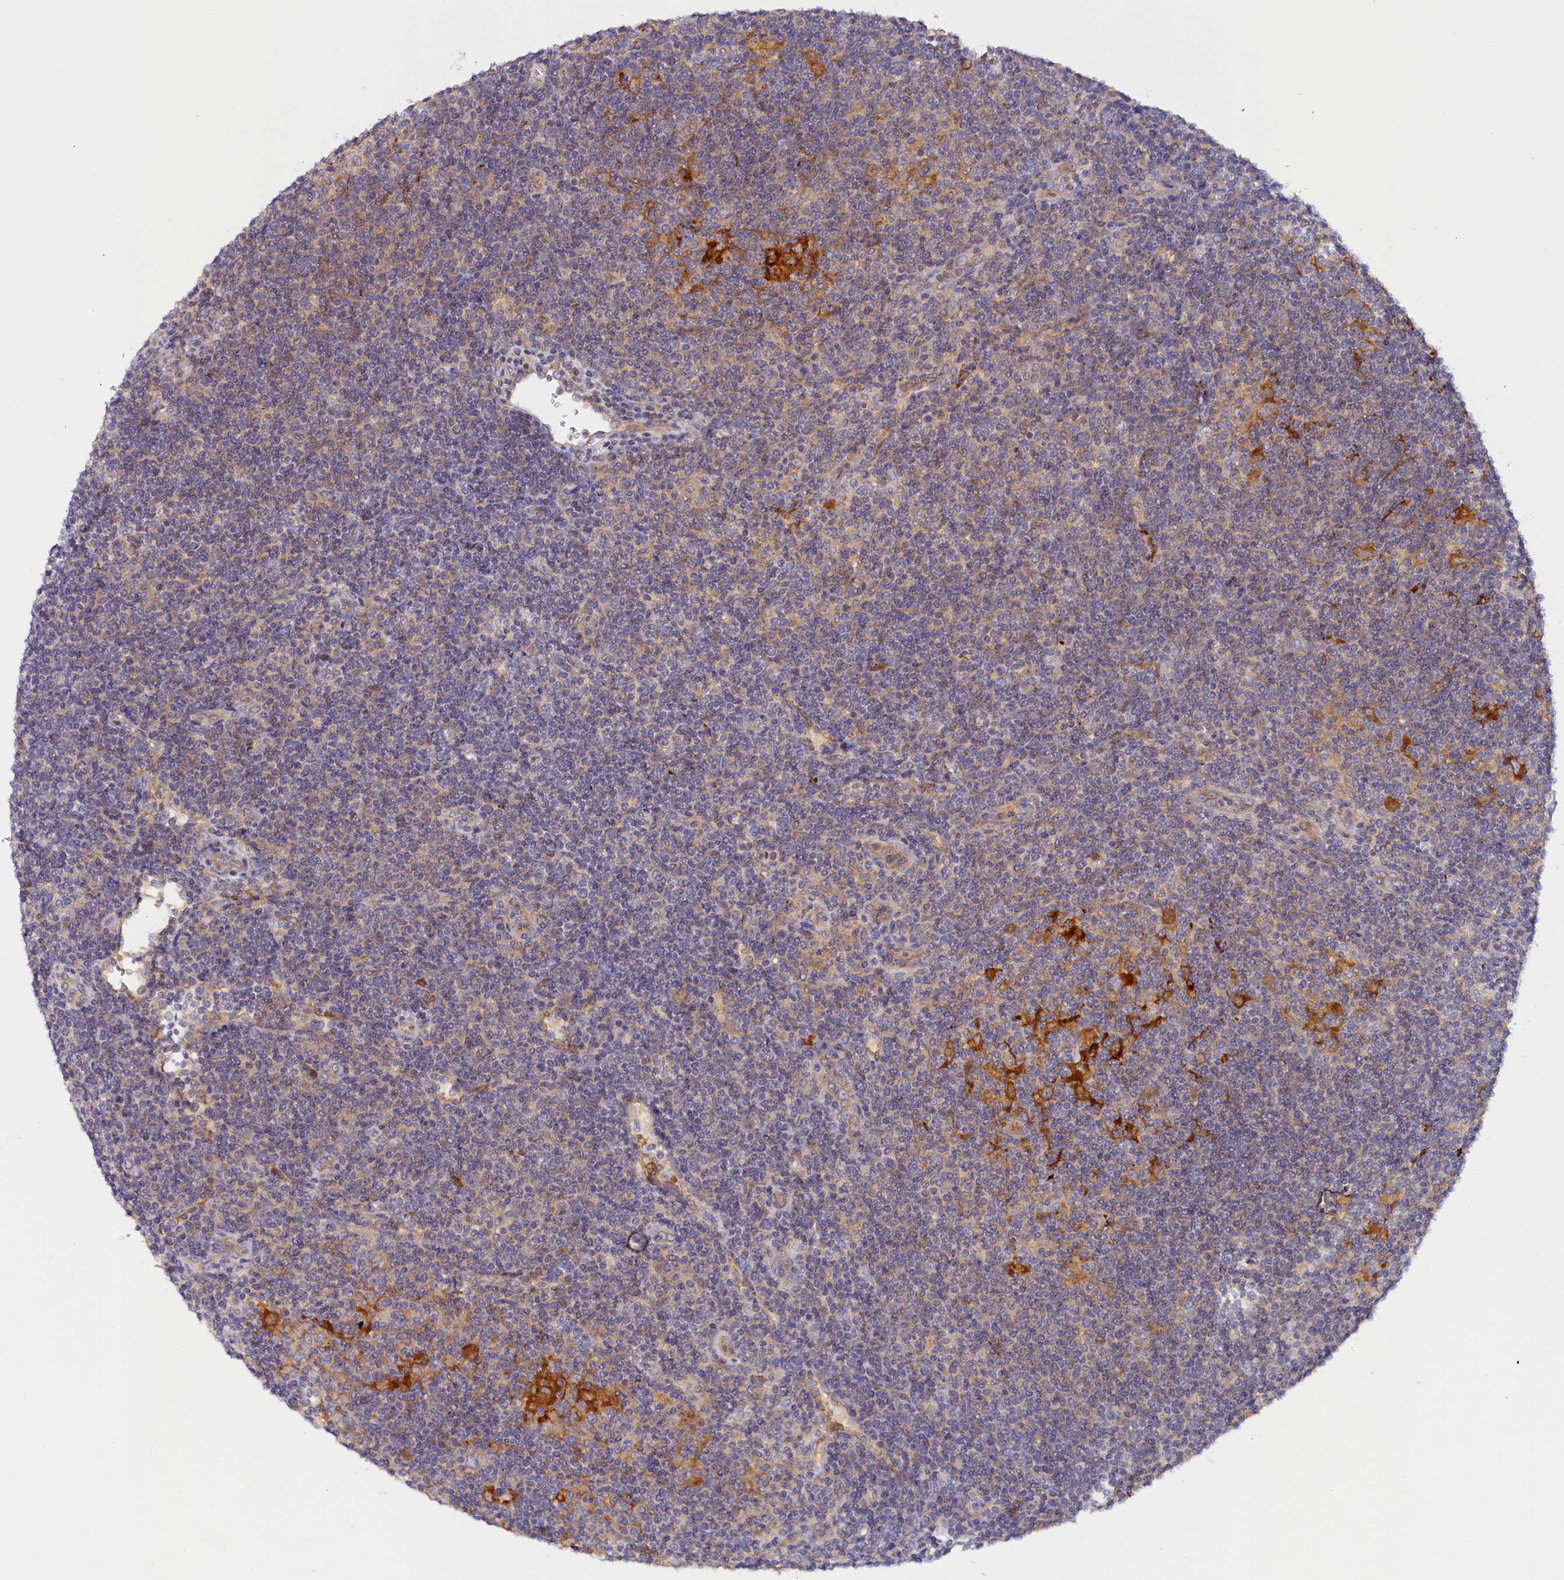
{"staining": {"intensity": "negative", "quantity": "none", "location": "none"}, "tissue": "lymphoma", "cell_type": "Tumor cells", "image_type": "cancer", "snomed": [{"axis": "morphology", "description": "Hodgkin's disease, NOS"}, {"axis": "topography", "description": "Lymph node"}], "caption": "This is a image of immunohistochemistry staining of lymphoma, which shows no expression in tumor cells. The staining is performed using DAB brown chromogen with nuclei counter-stained in using hematoxylin.", "gene": "KATNB1", "patient": {"sex": "female", "age": 57}}